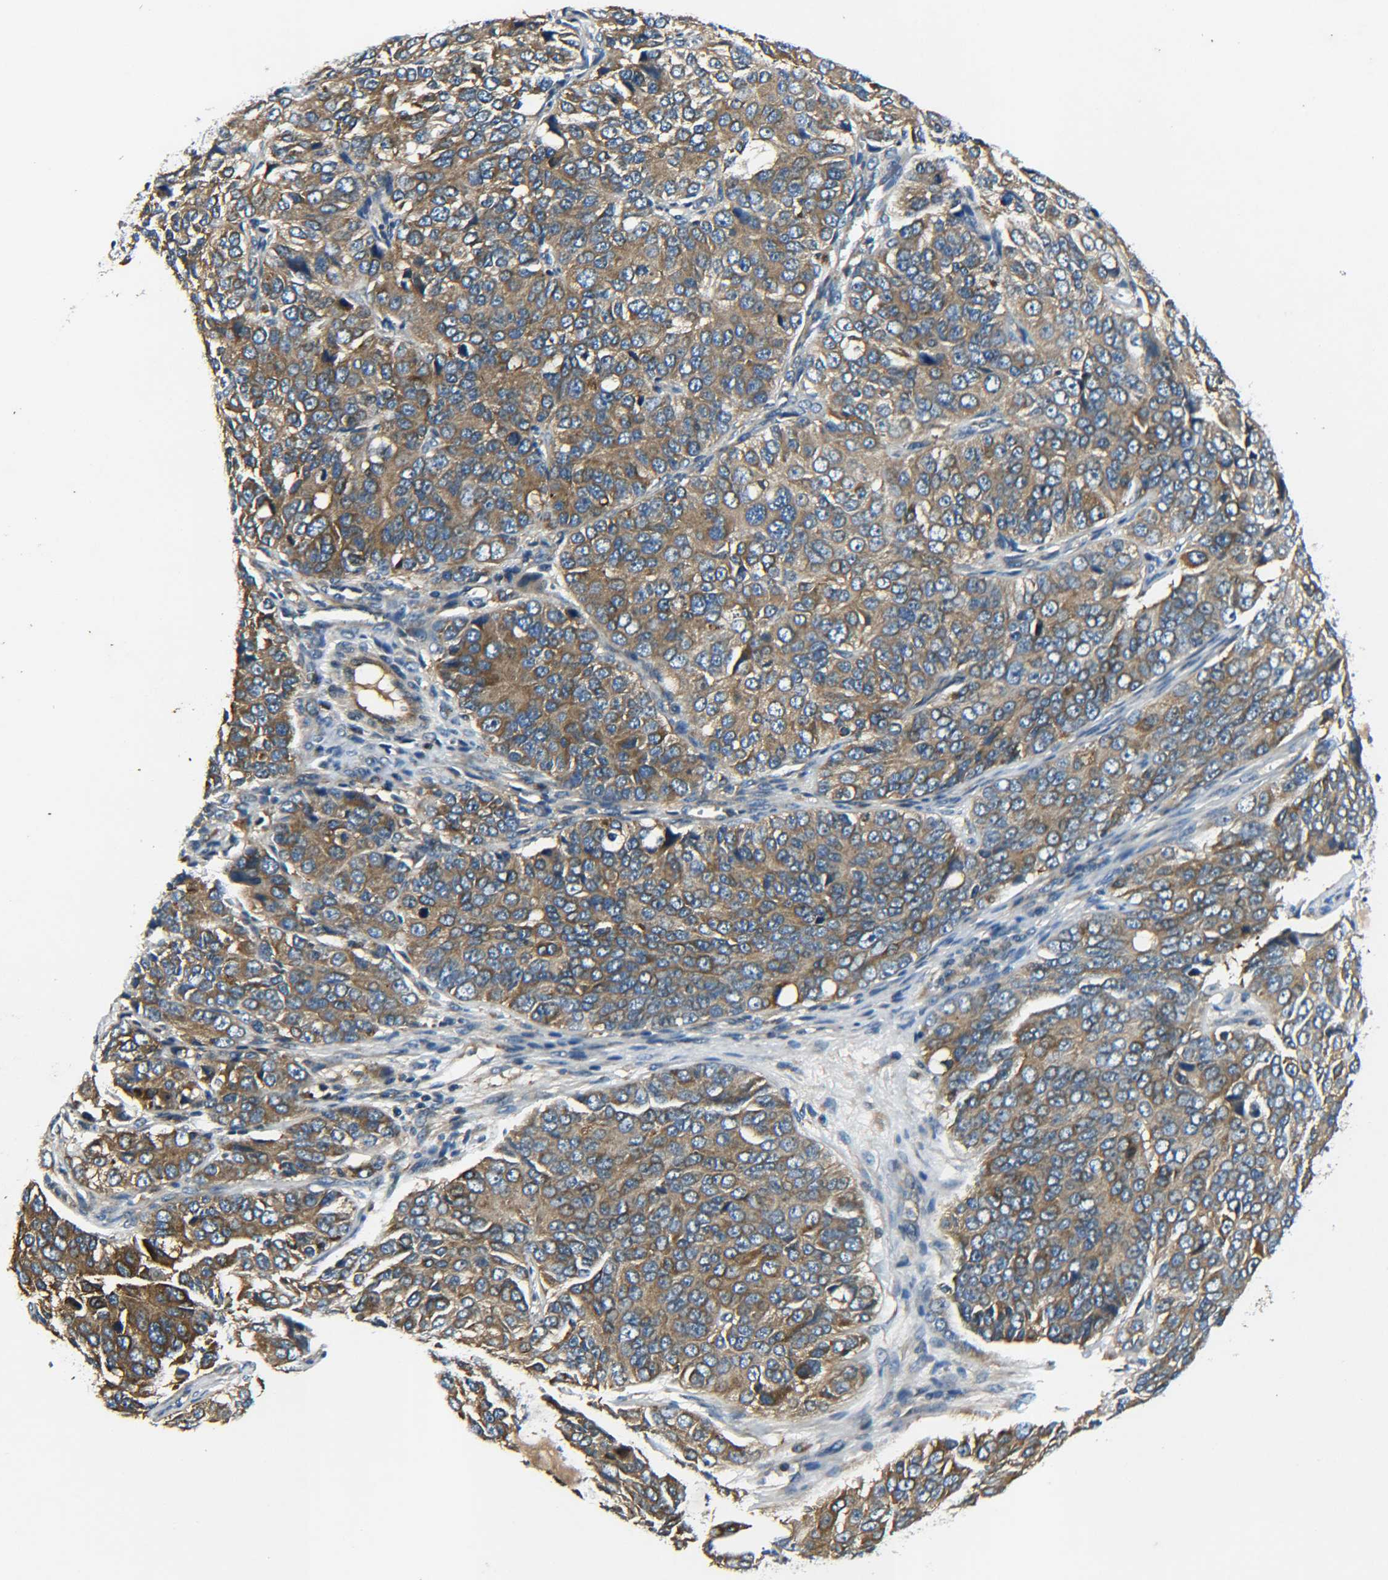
{"staining": {"intensity": "moderate", "quantity": ">75%", "location": "cytoplasmic/membranous"}, "tissue": "ovarian cancer", "cell_type": "Tumor cells", "image_type": "cancer", "snomed": [{"axis": "morphology", "description": "Carcinoma, endometroid"}, {"axis": "topography", "description": "Ovary"}], "caption": "Protein expression analysis of ovarian cancer (endometroid carcinoma) exhibits moderate cytoplasmic/membranous positivity in approximately >75% of tumor cells.", "gene": "RAB1B", "patient": {"sex": "female", "age": 51}}